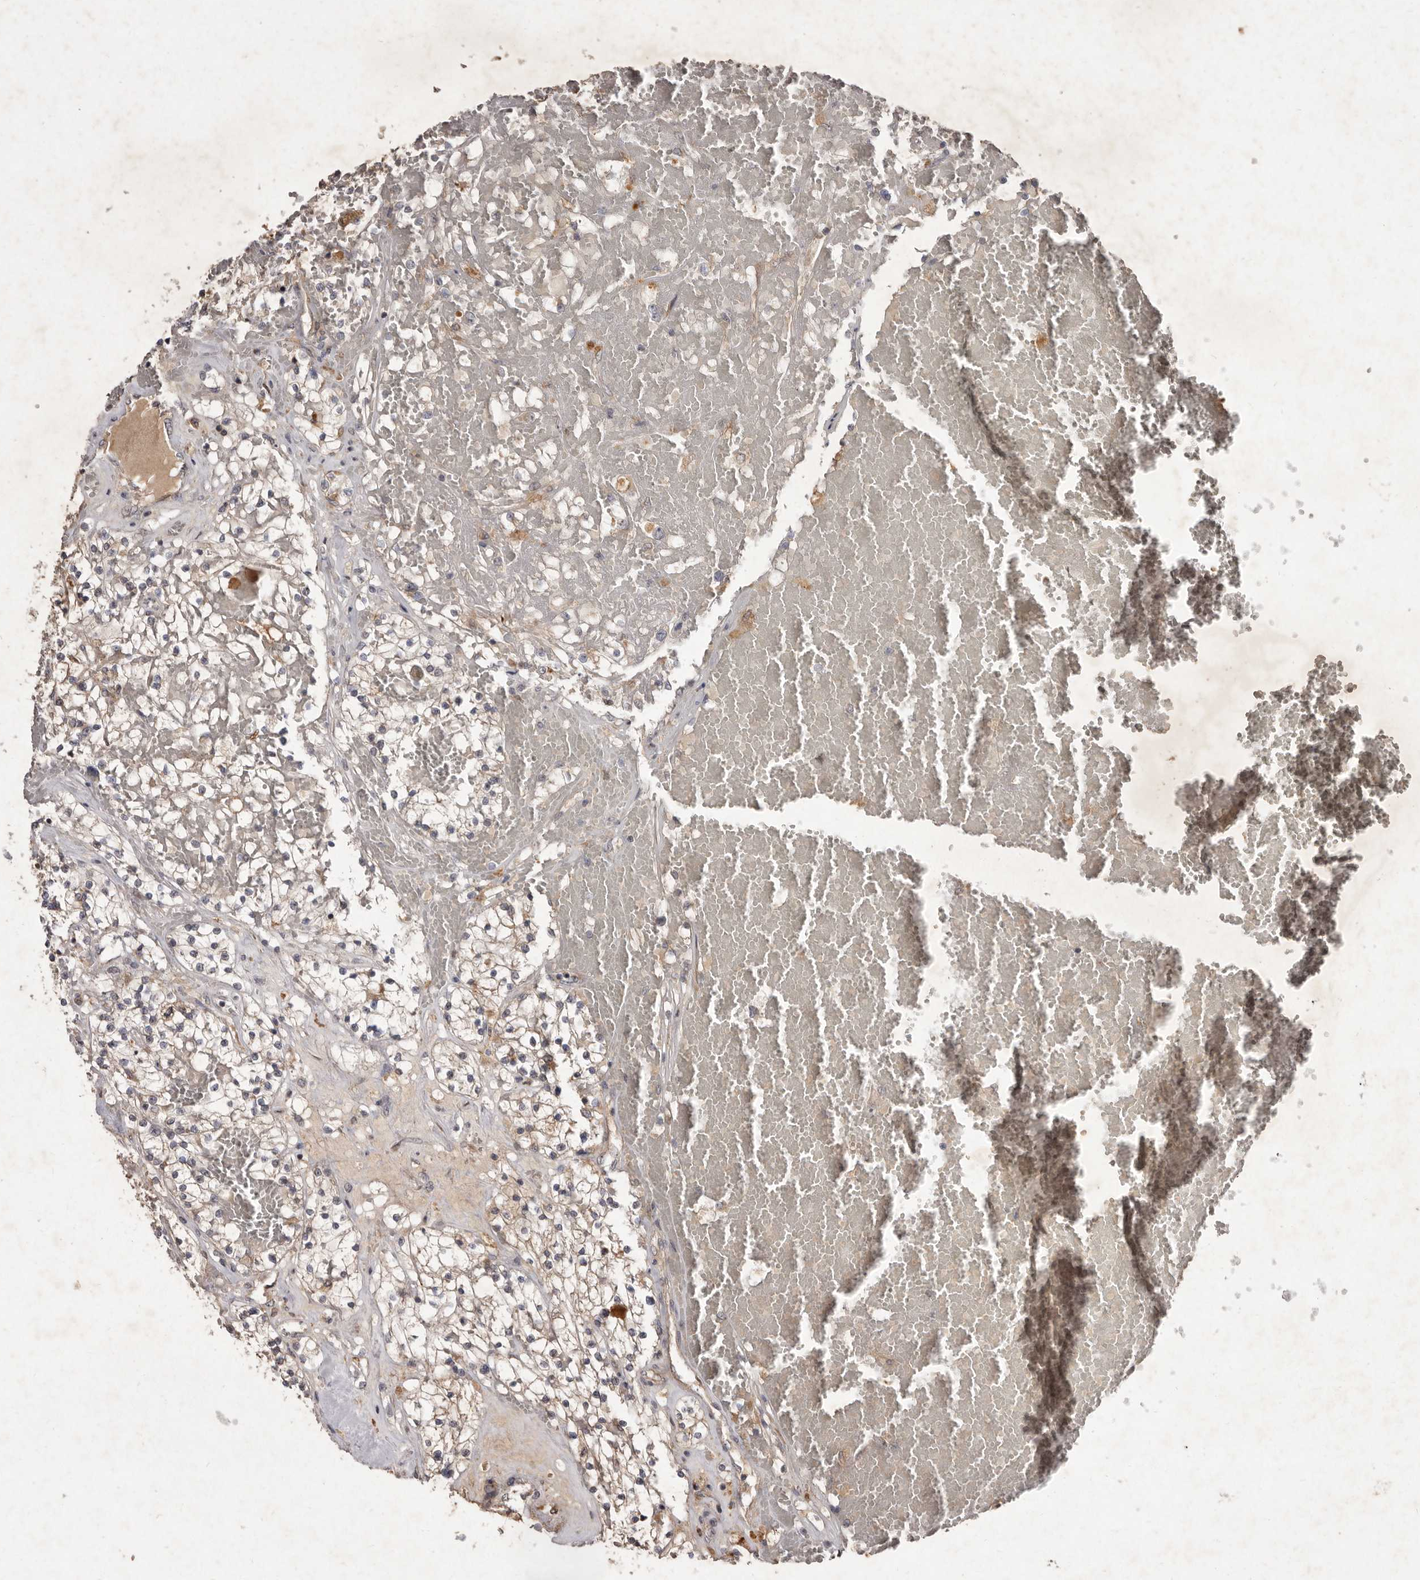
{"staining": {"intensity": "weak", "quantity": ">75%", "location": "cytoplasmic/membranous"}, "tissue": "renal cancer", "cell_type": "Tumor cells", "image_type": "cancer", "snomed": [{"axis": "morphology", "description": "Normal tissue, NOS"}, {"axis": "morphology", "description": "Adenocarcinoma, NOS"}, {"axis": "topography", "description": "Kidney"}], "caption": "Immunohistochemistry of human renal adenocarcinoma shows low levels of weak cytoplasmic/membranous positivity in about >75% of tumor cells.", "gene": "FLAD1", "patient": {"sex": "male", "age": 68}}